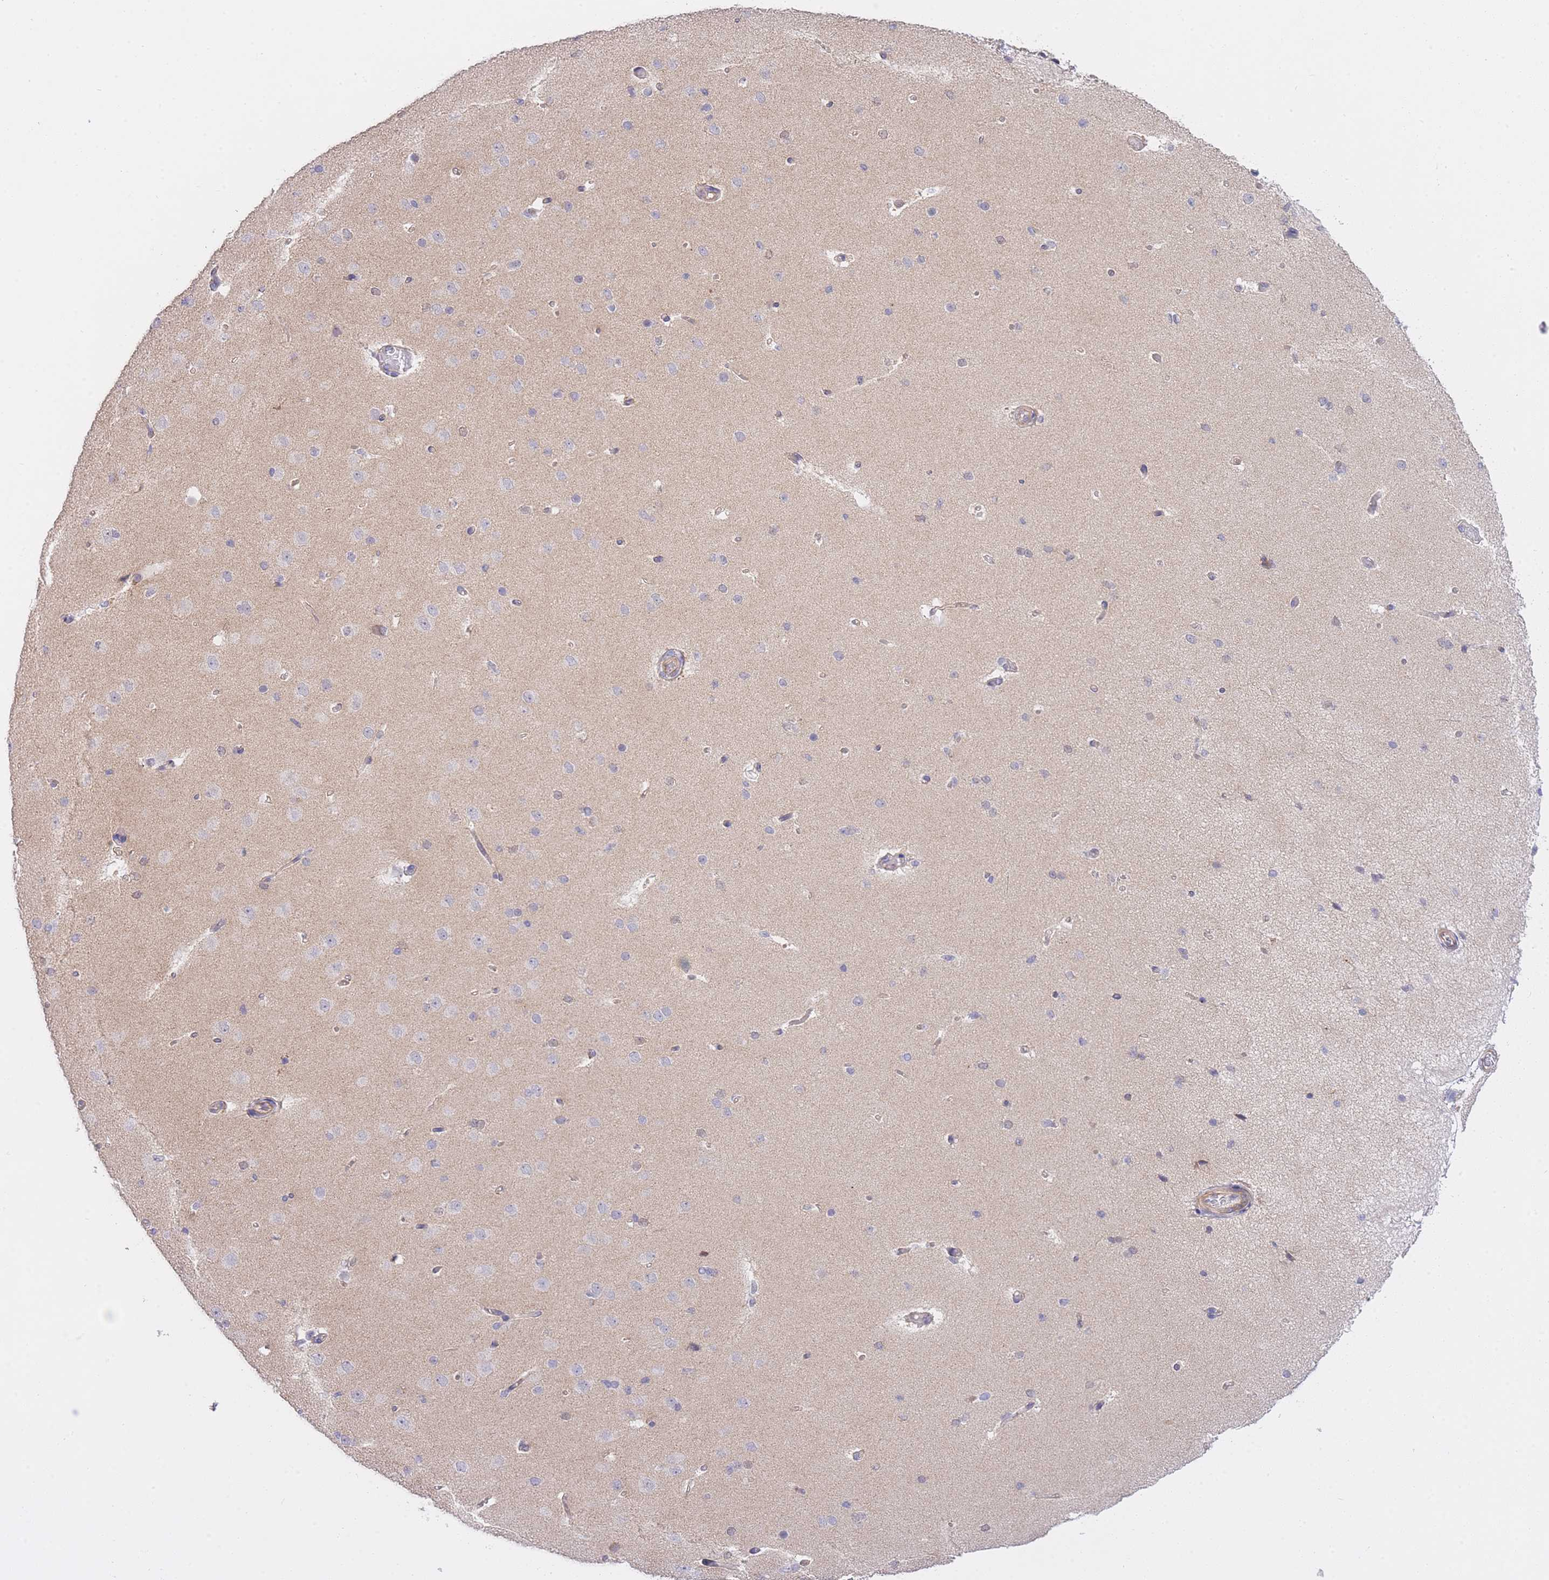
{"staining": {"intensity": "moderate", "quantity": "25%-75%", "location": "cytoplasmic/membranous"}, "tissue": "cerebral cortex", "cell_type": "Endothelial cells", "image_type": "normal", "snomed": [{"axis": "morphology", "description": "Normal tissue, NOS"}, {"axis": "morphology", "description": "Inflammation, NOS"}, {"axis": "topography", "description": "Cerebral cortex"}], "caption": "Protein staining demonstrates moderate cytoplasmic/membranous staining in about 25%-75% of endothelial cells in normal cerebral cortex. The protein of interest is shown in brown color, while the nuclei are stained blue.", "gene": "CTBP1", "patient": {"sex": "male", "age": 6}}